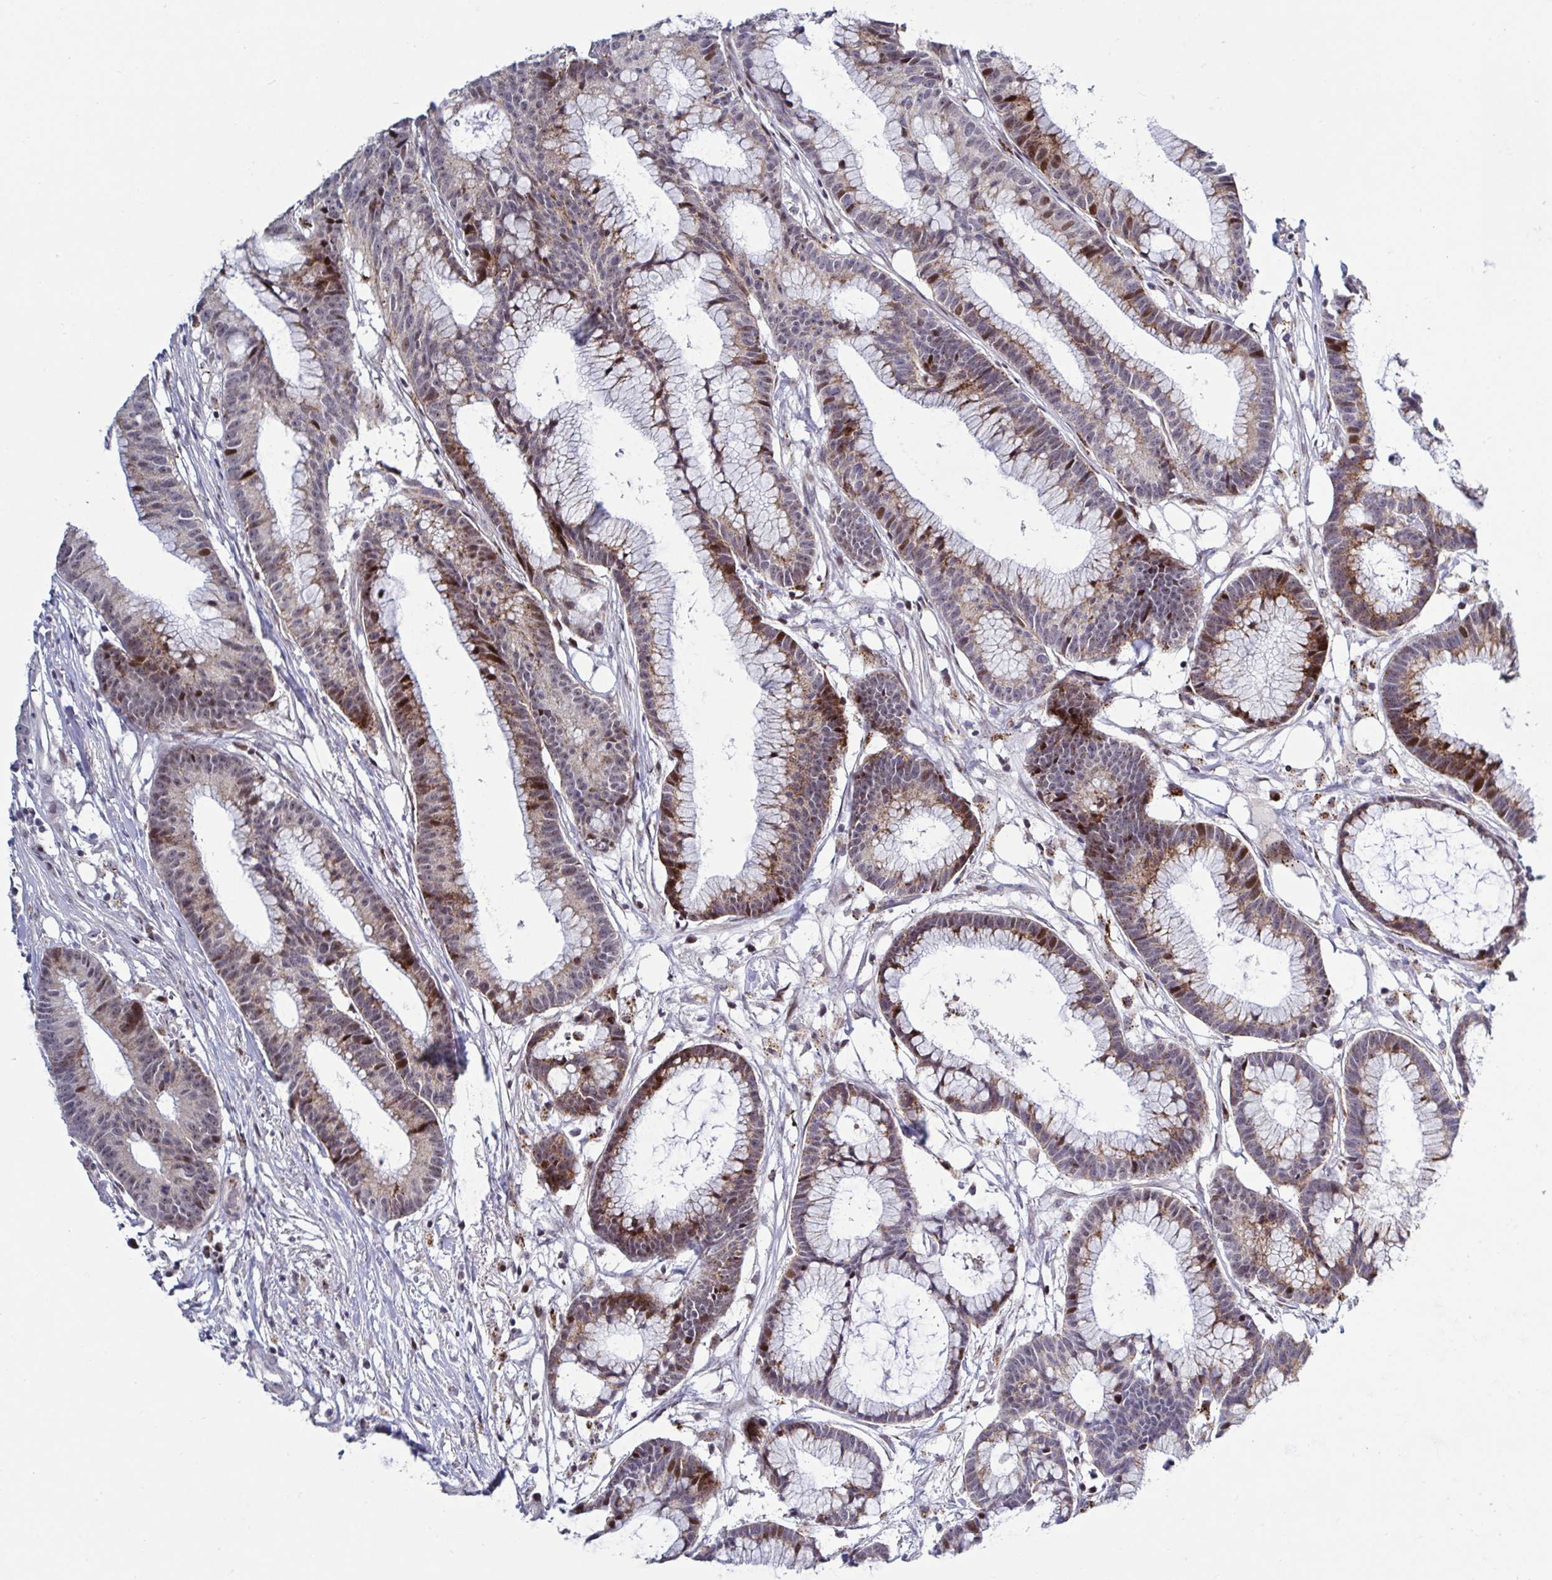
{"staining": {"intensity": "moderate", "quantity": ">75%", "location": "cytoplasmic/membranous,nuclear"}, "tissue": "colorectal cancer", "cell_type": "Tumor cells", "image_type": "cancer", "snomed": [{"axis": "morphology", "description": "Adenocarcinoma, NOS"}, {"axis": "topography", "description": "Colon"}], "caption": "IHC of colorectal cancer demonstrates medium levels of moderate cytoplasmic/membranous and nuclear expression in approximately >75% of tumor cells.", "gene": "DZIP1", "patient": {"sex": "female", "age": 78}}